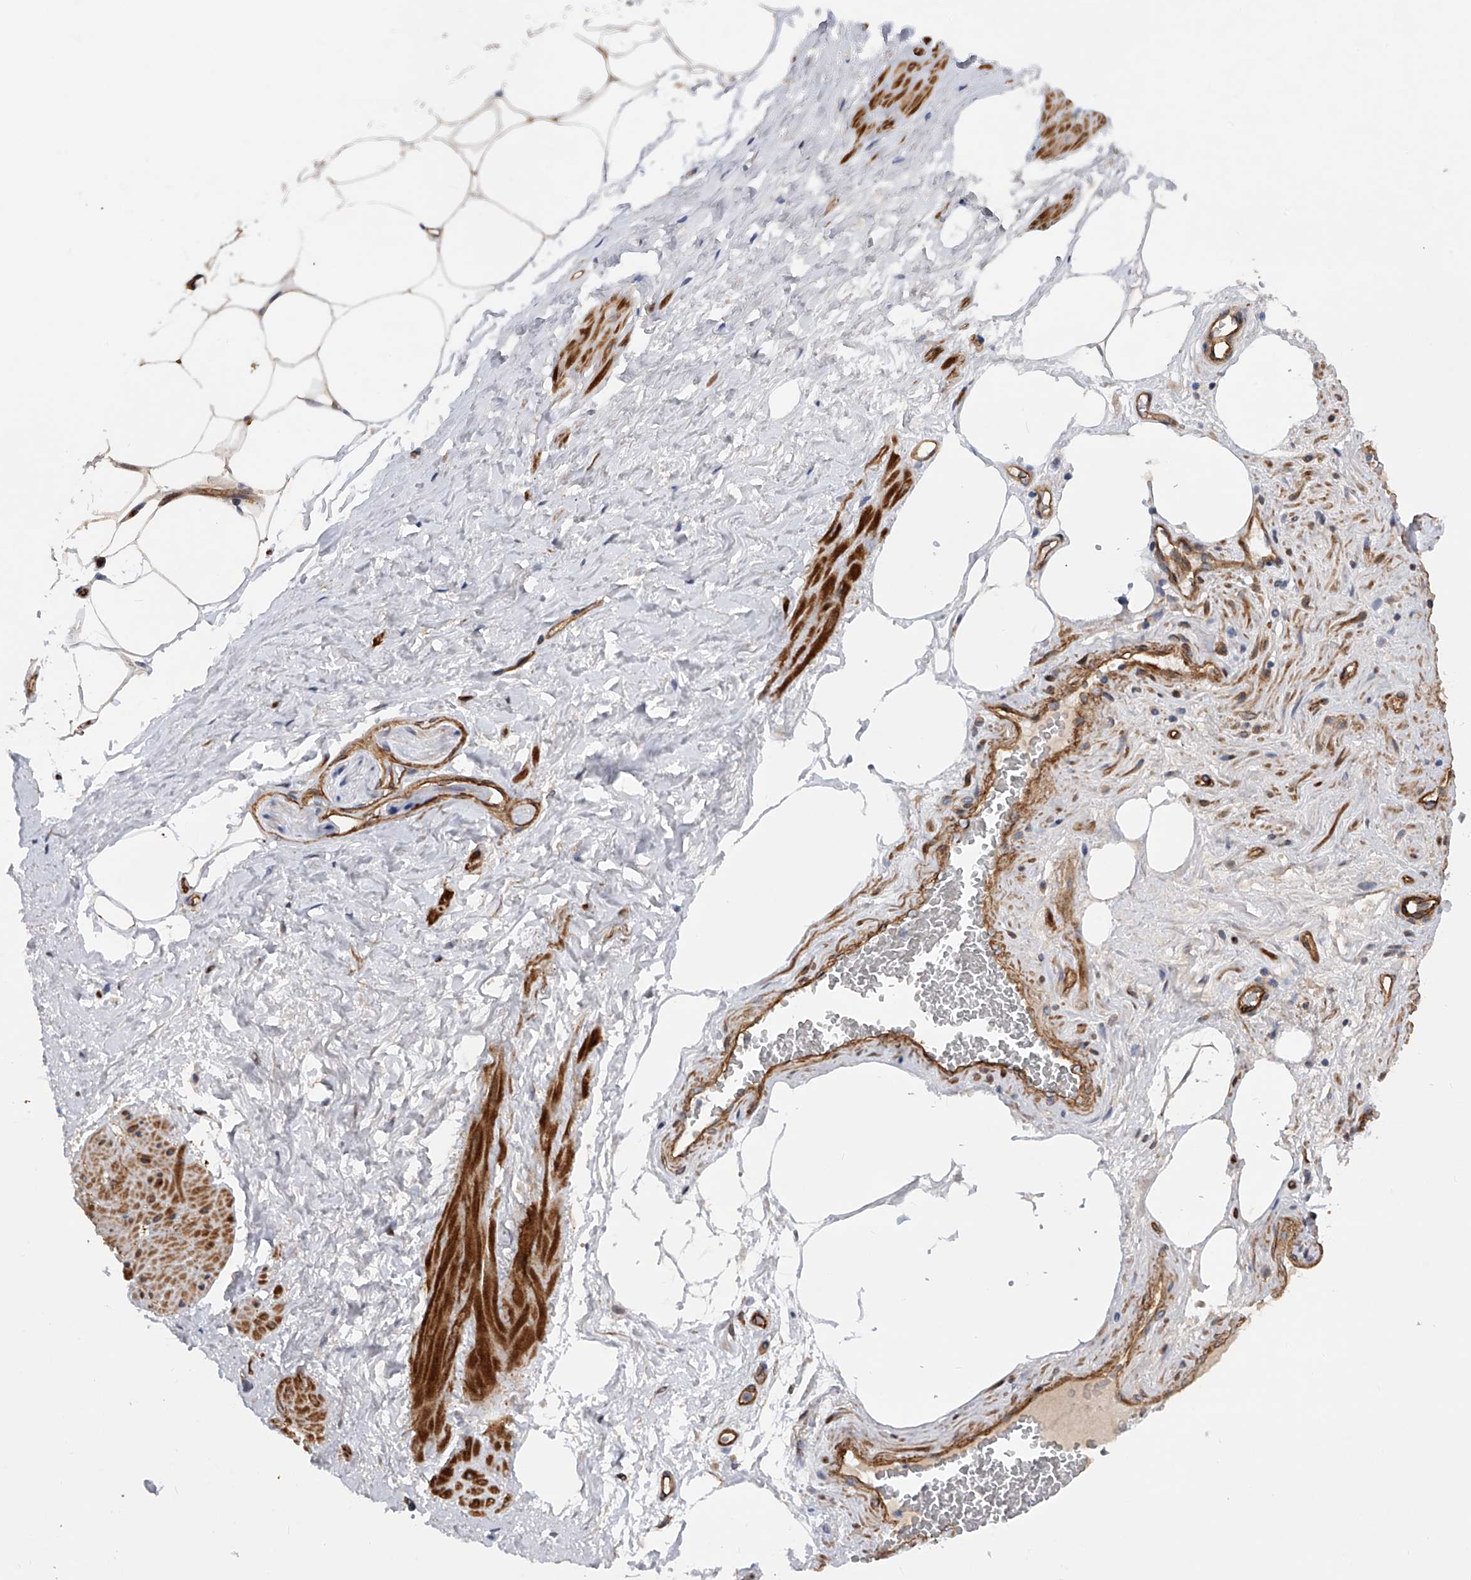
{"staining": {"intensity": "moderate", "quantity": ">75%", "location": "cytoplasmic/membranous"}, "tissue": "adipose tissue", "cell_type": "Adipocytes", "image_type": "normal", "snomed": [{"axis": "morphology", "description": "Normal tissue, NOS"}, {"axis": "morphology", "description": "Adenocarcinoma, Low grade"}, {"axis": "topography", "description": "Prostate"}, {"axis": "topography", "description": "Peripheral nerve tissue"}], "caption": "A medium amount of moderate cytoplasmic/membranous positivity is seen in about >75% of adipocytes in unremarkable adipose tissue.", "gene": "PDSS2", "patient": {"sex": "male", "age": 63}}